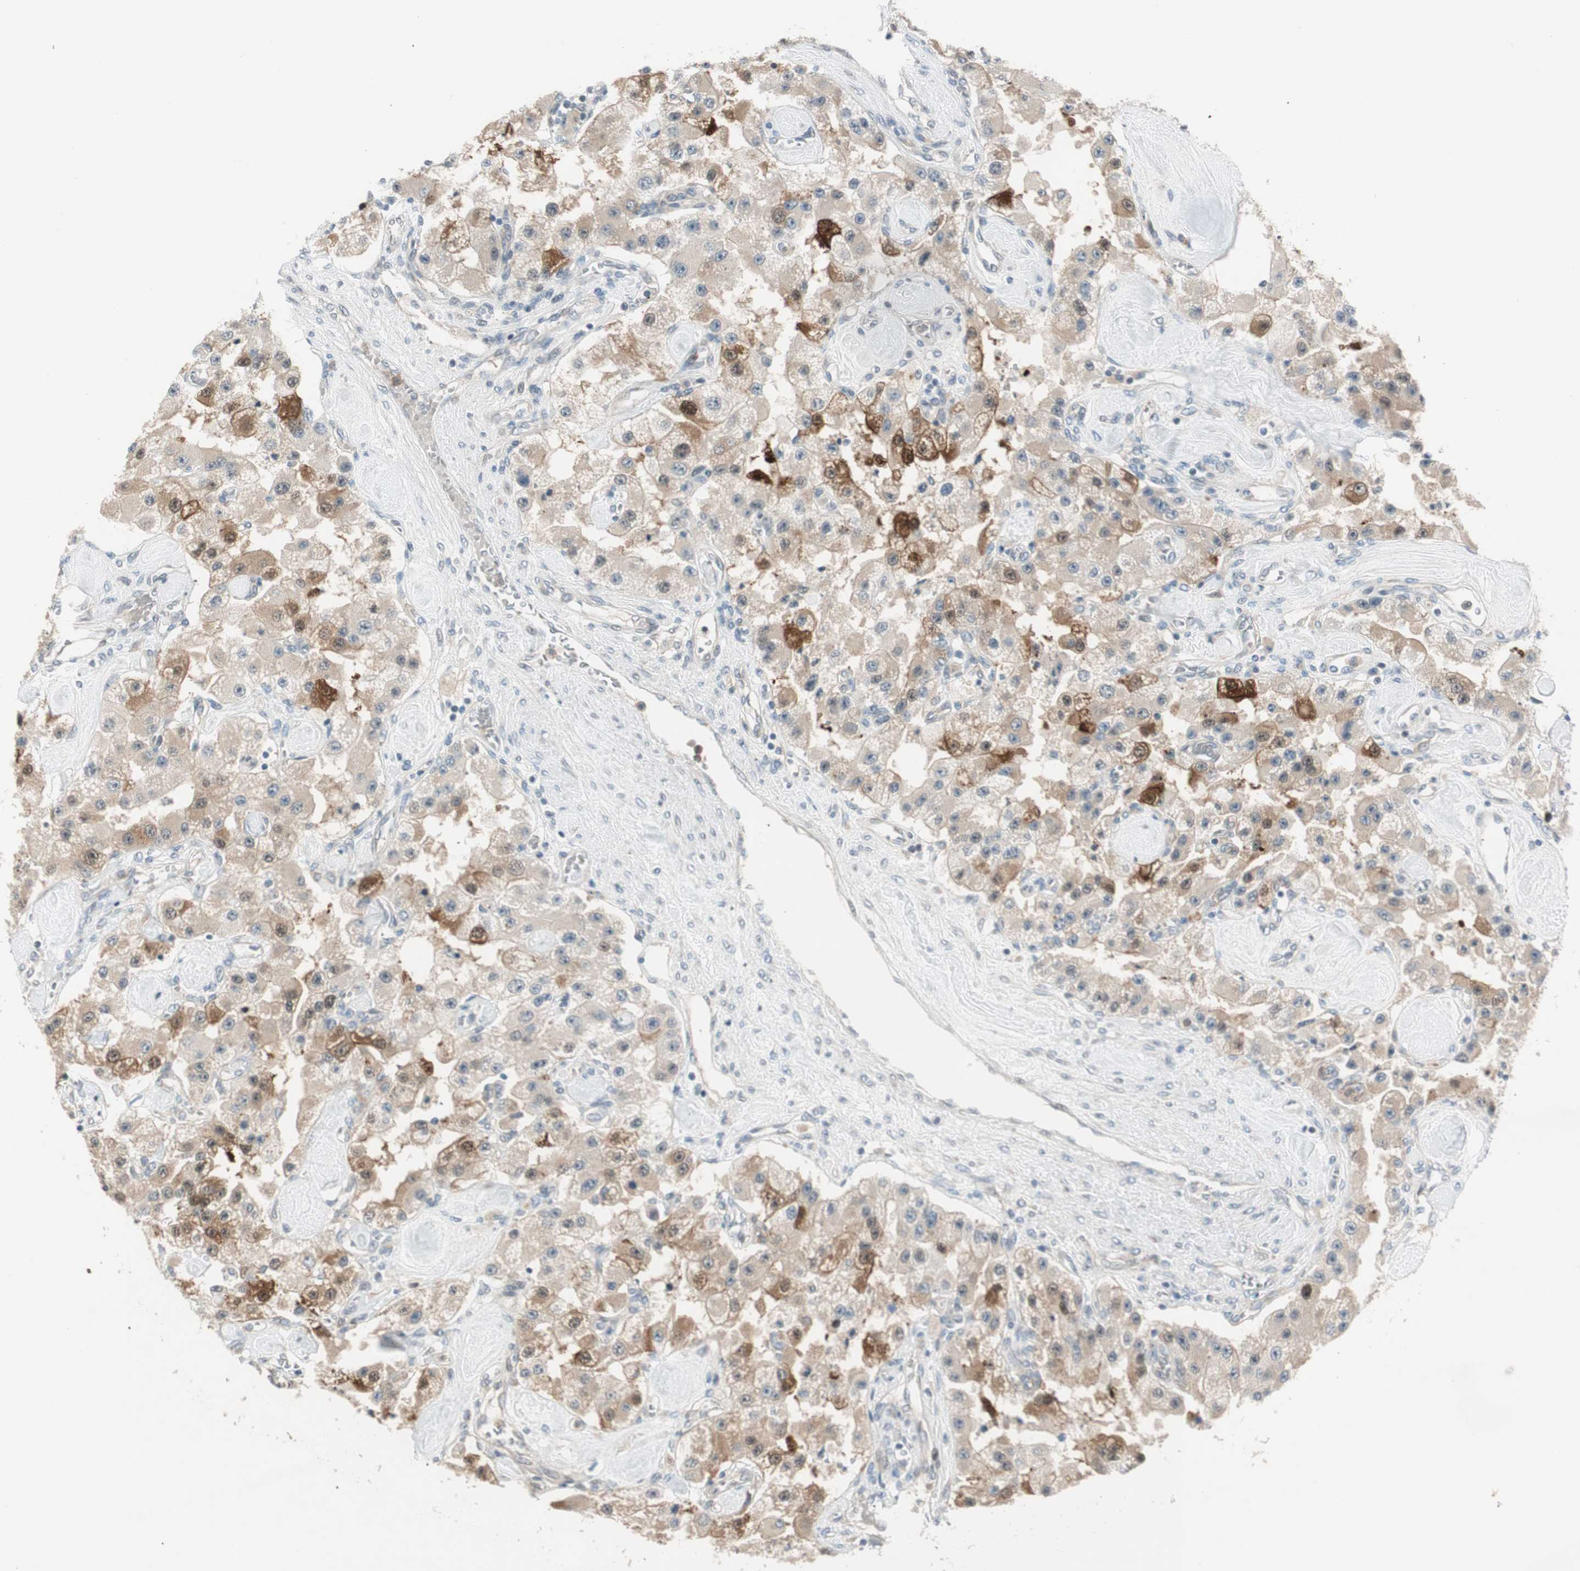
{"staining": {"intensity": "moderate", "quantity": ">75%", "location": "cytoplasmic/membranous,nuclear"}, "tissue": "carcinoid", "cell_type": "Tumor cells", "image_type": "cancer", "snomed": [{"axis": "morphology", "description": "Carcinoid, malignant, NOS"}, {"axis": "topography", "description": "Pancreas"}], "caption": "Brown immunohistochemical staining in human carcinoid displays moderate cytoplasmic/membranous and nuclear expression in approximately >75% of tumor cells.", "gene": "CGRRF1", "patient": {"sex": "male", "age": 41}}